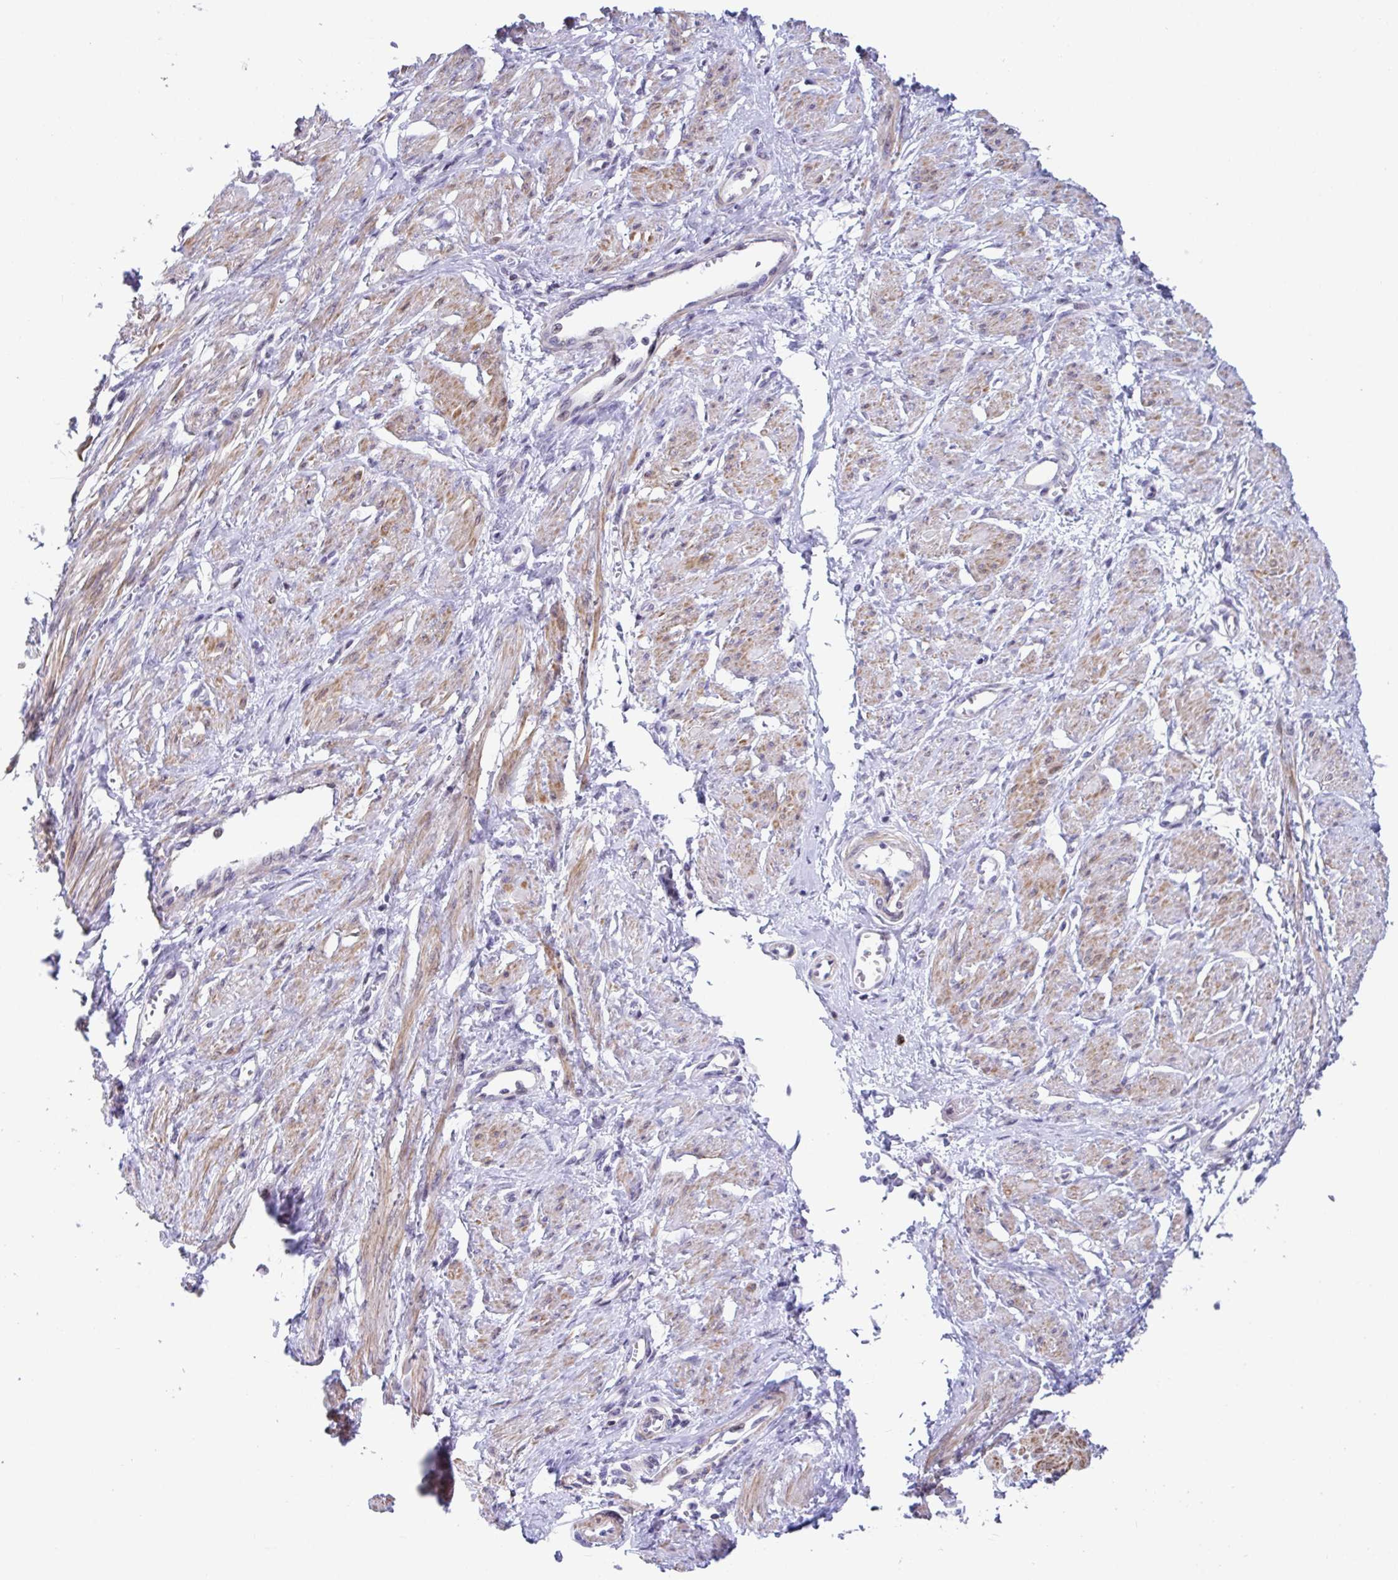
{"staining": {"intensity": "moderate", "quantity": ">75%", "location": "cytoplasmic/membranous,nuclear"}, "tissue": "smooth muscle", "cell_type": "Smooth muscle cells", "image_type": "normal", "snomed": [{"axis": "morphology", "description": "Normal tissue, NOS"}, {"axis": "topography", "description": "Smooth muscle"}, {"axis": "topography", "description": "Uterus"}], "caption": "Immunohistochemistry of normal human smooth muscle exhibits medium levels of moderate cytoplasmic/membranous,nuclear expression in approximately >75% of smooth muscle cells.", "gene": "WDR72", "patient": {"sex": "female", "age": 39}}